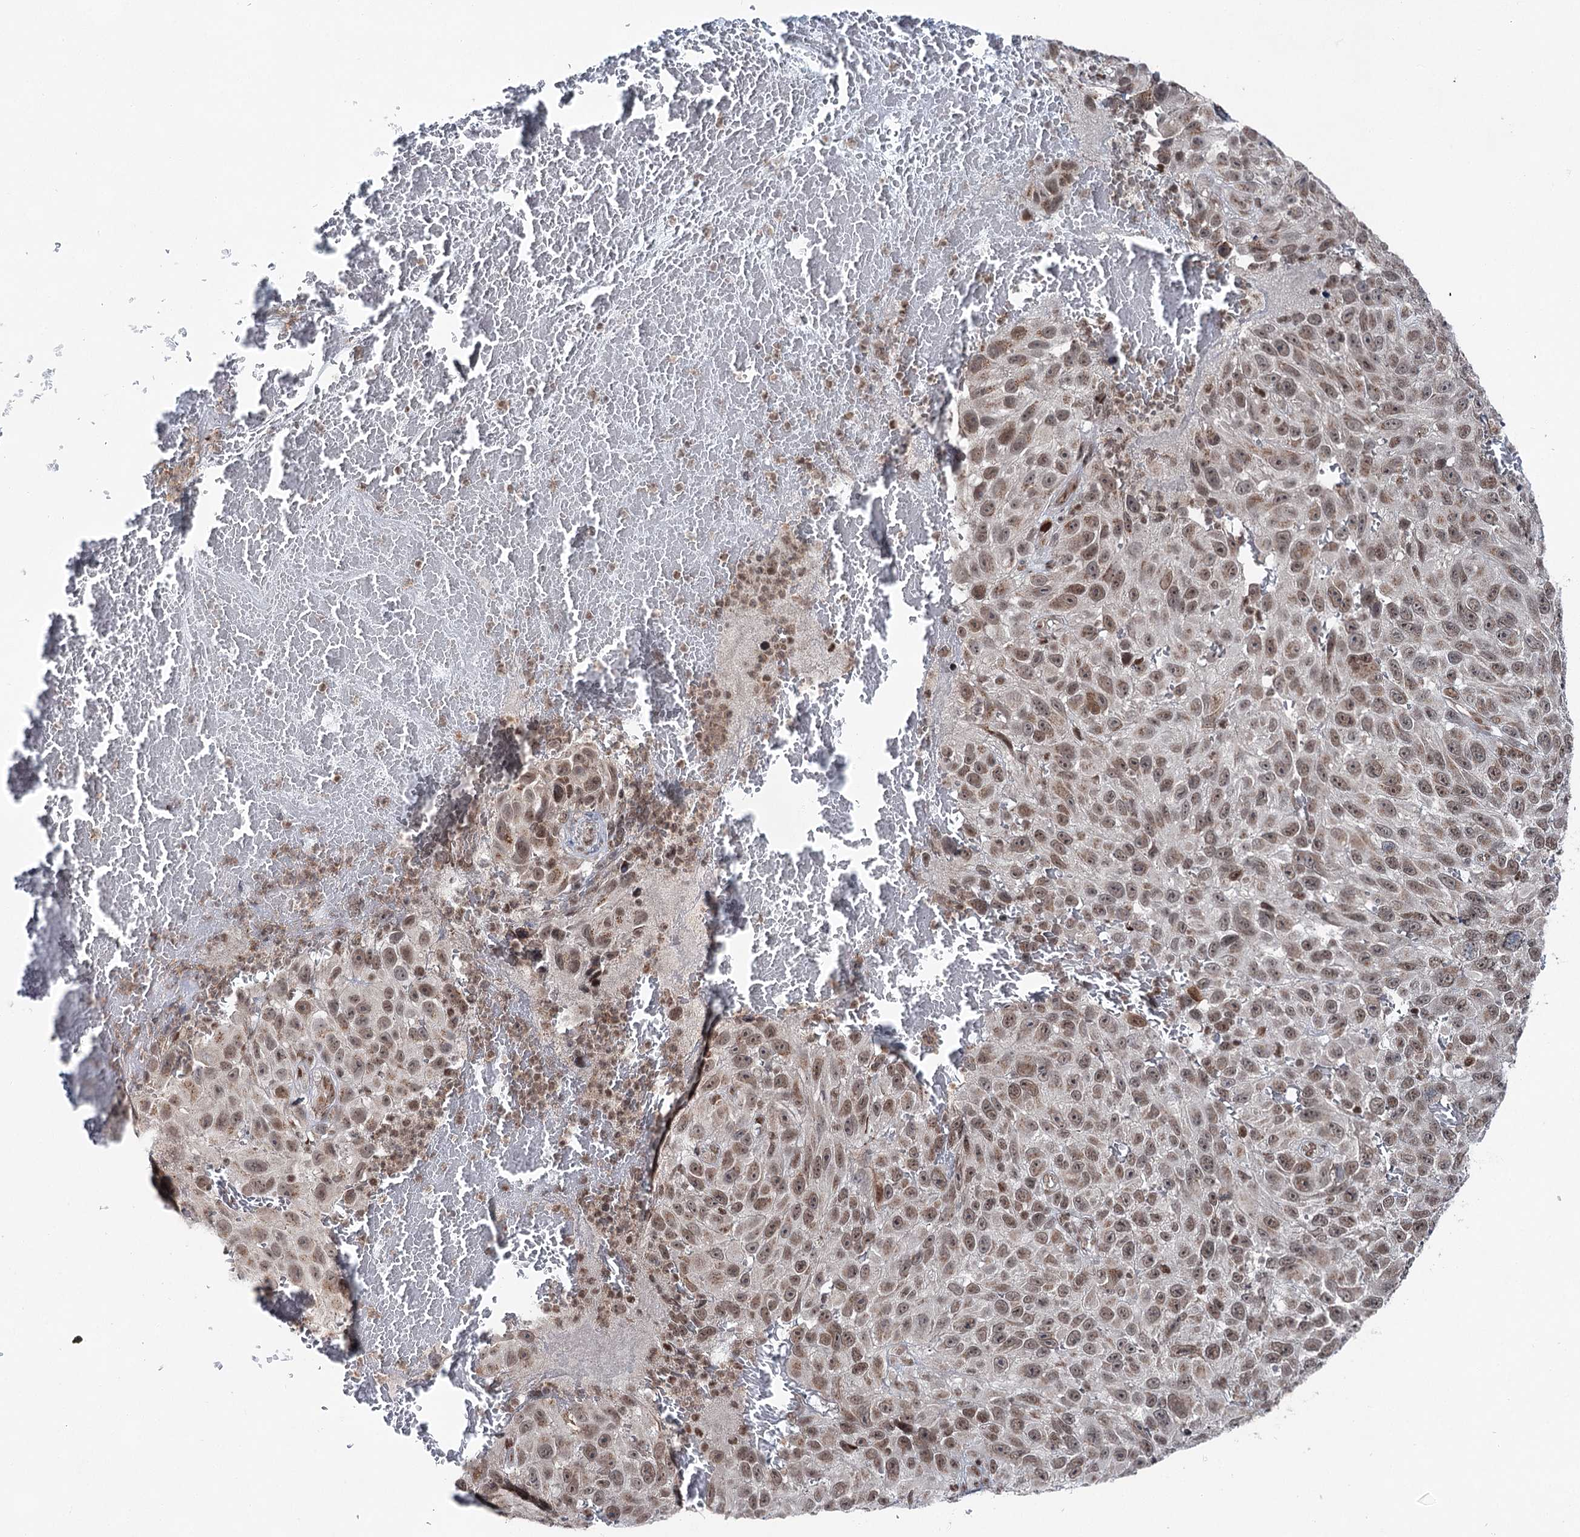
{"staining": {"intensity": "moderate", "quantity": "25%-75%", "location": "nuclear"}, "tissue": "melanoma", "cell_type": "Tumor cells", "image_type": "cancer", "snomed": [{"axis": "morphology", "description": "Malignant melanoma, NOS"}, {"axis": "topography", "description": "Skin"}], "caption": "DAB (3,3'-diaminobenzidine) immunohistochemical staining of human melanoma shows moderate nuclear protein staining in about 25%-75% of tumor cells.", "gene": "ZCCHC8", "patient": {"sex": "female", "age": 96}}